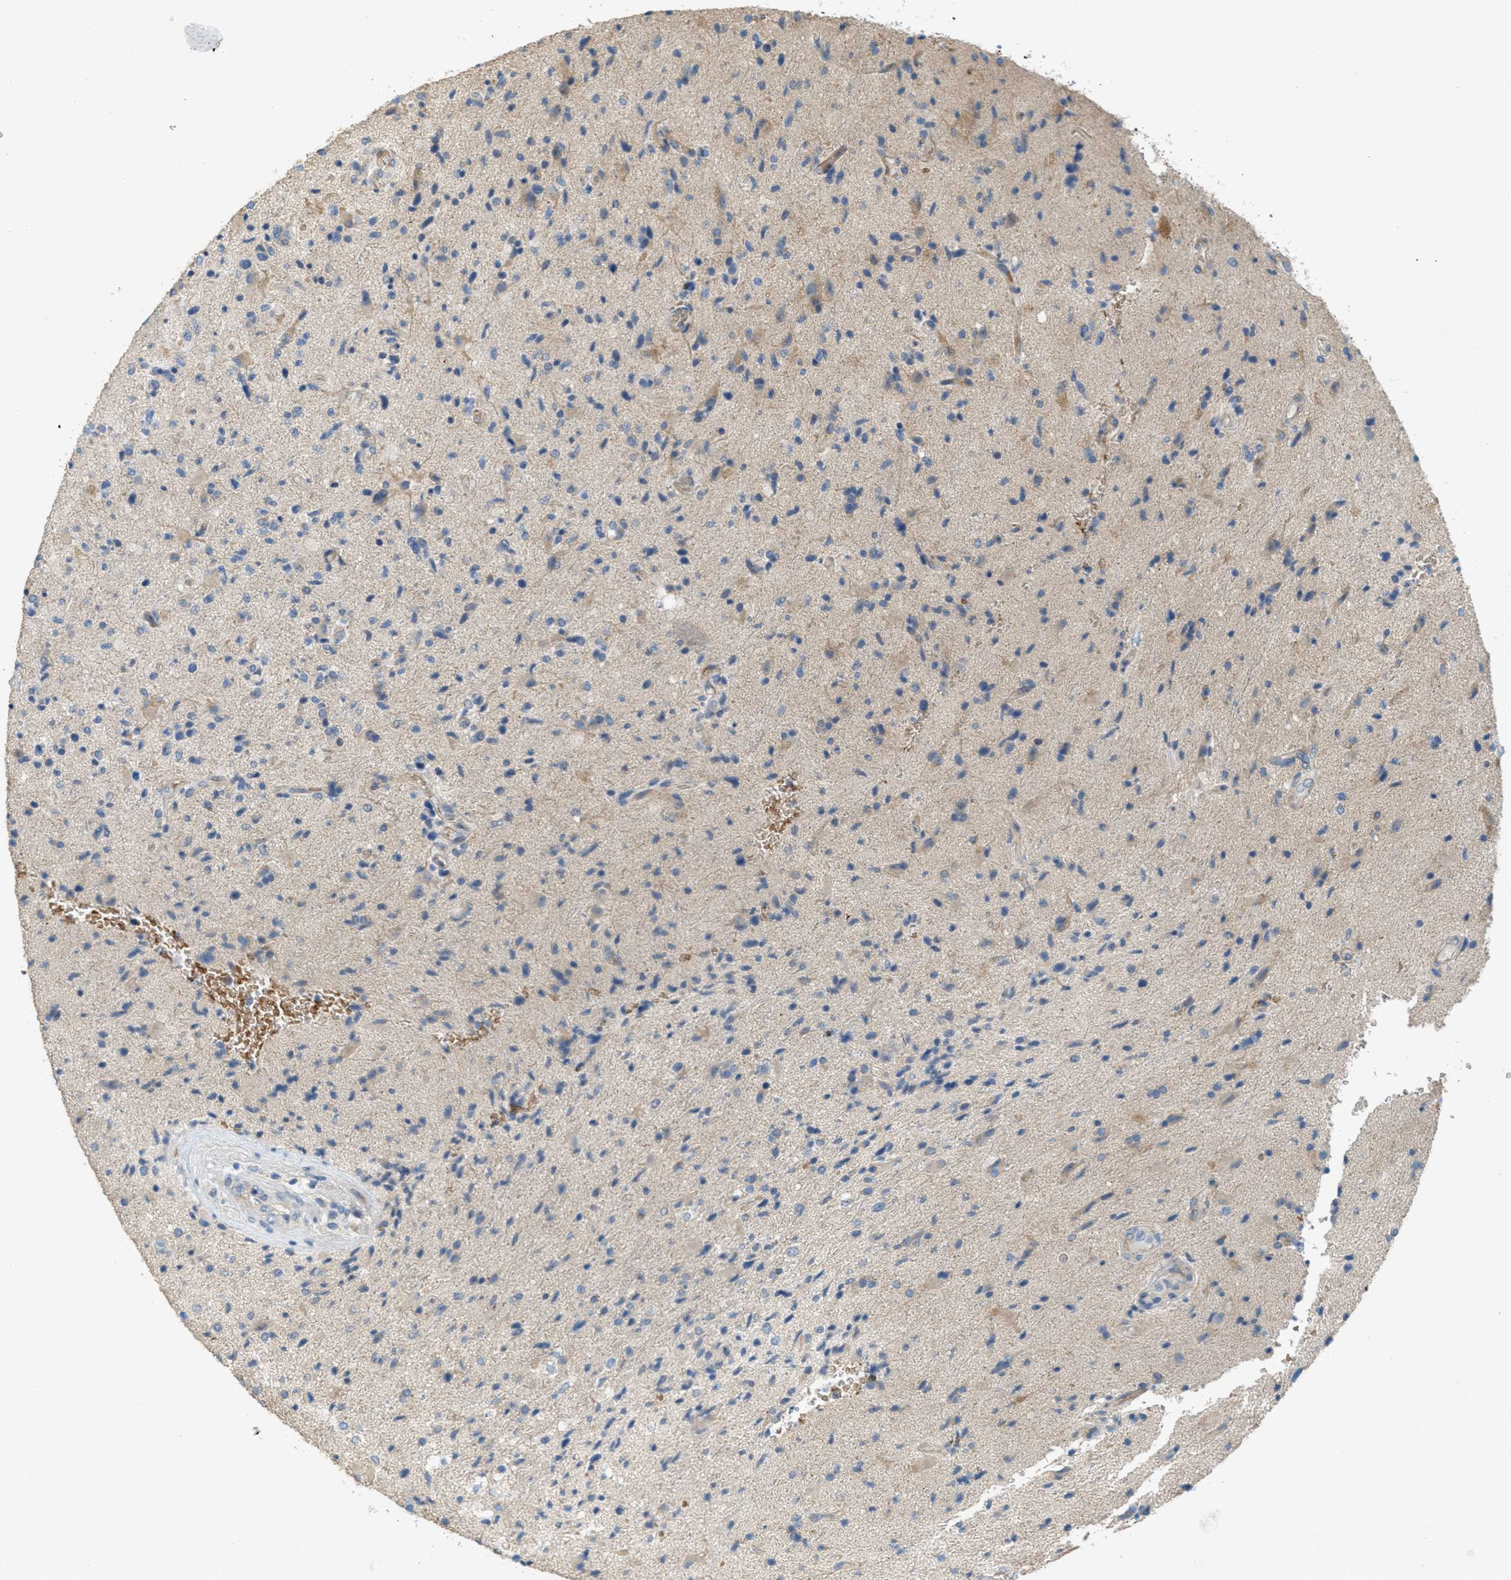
{"staining": {"intensity": "moderate", "quantity": "<25%", "location": "cytoplasmic/membranous"}, "tissue": "glioma", "cell_type": "Tumor cells", "image_type": "cancer", "snomed": [{"axis": "morphology", "description": "Glioma, malignant, High grade"}, {"axis": "topography", "description": "Brain"}], "caption": "The immunohistochemical stain labels moderate cytoplasmic/membranous positivity in tumor cells of malignant glioma (high-grade) tissue.", "gene": "MRS2", "patient": {"sex": "male", "age": 72}}